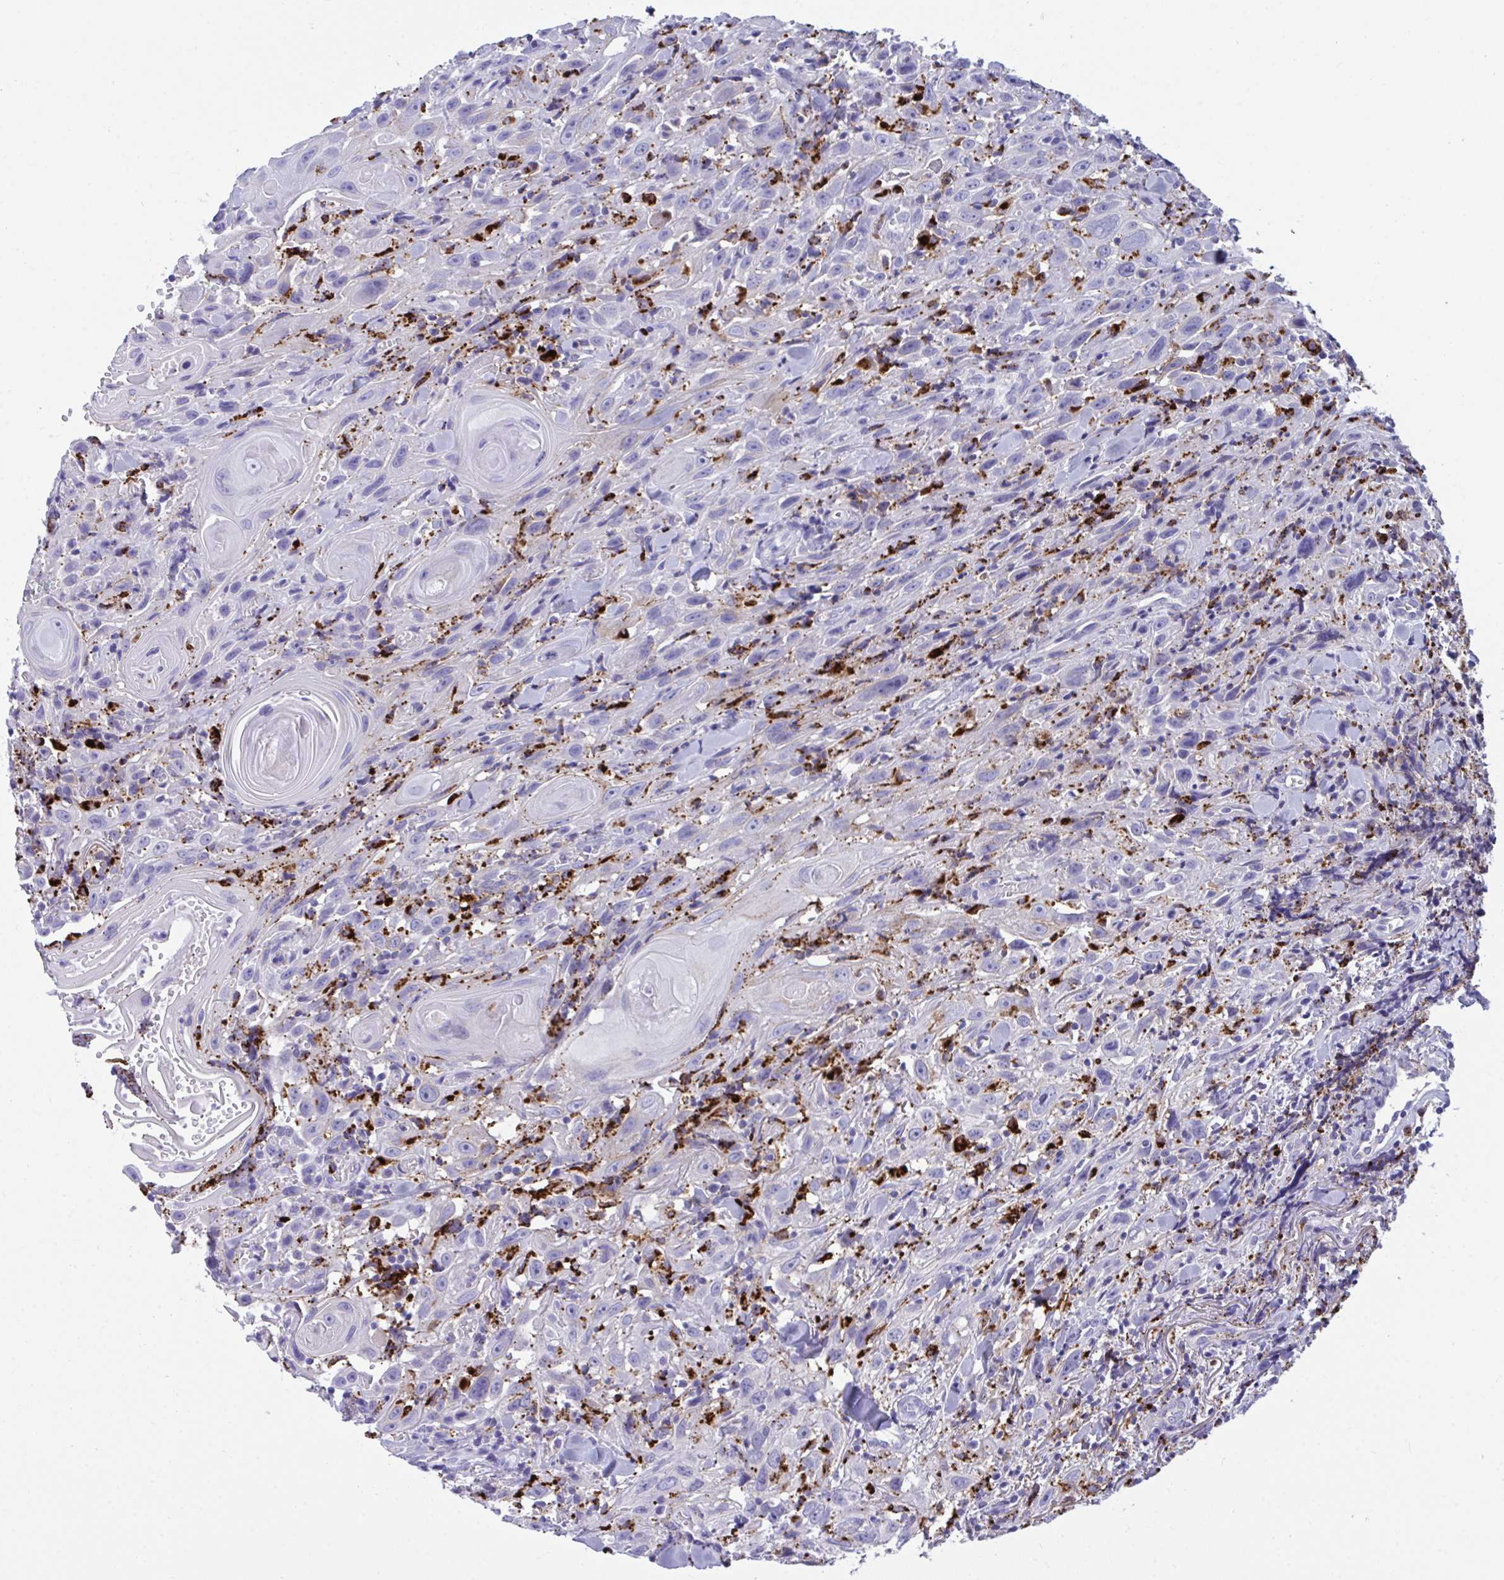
{"staining": {"intensity": "negative", "quantity": "none", "location": "none"}, "tissue": "head and neck cancer", "cell_type": "Tumor cells", "image_type": "cancer", "snomed": [{"axis": "morphology", "description": "Squamous cell carcinoma, NOS"}, {"axis": "topography", "description": "Head-Neck"}], "caption": "Tumor cells show no significant expression in head and neck cancer (squamous cell carcinoma).", "gene": "CPVL", "patient": {"sex": "female", "age": 95}}